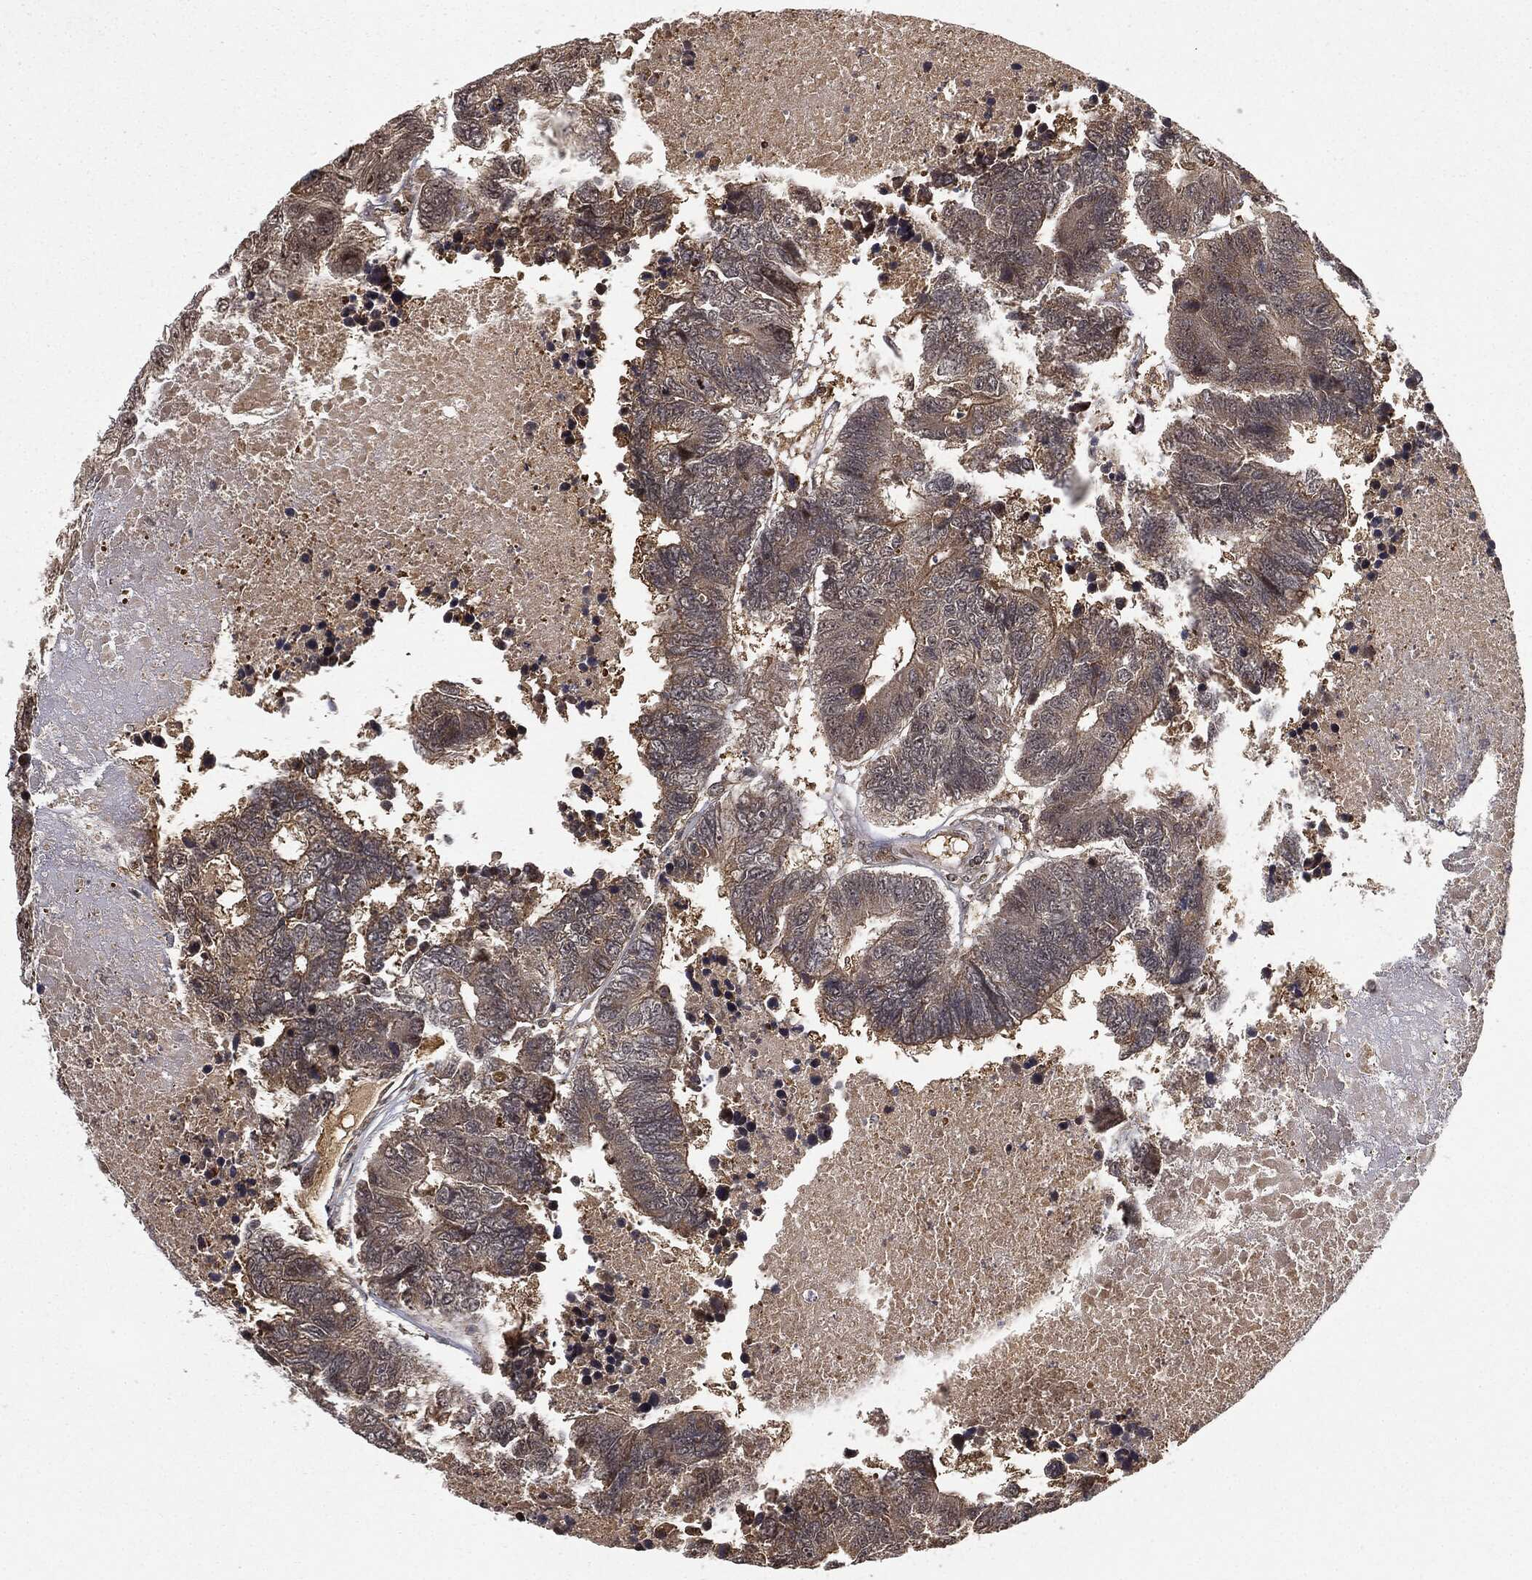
{"staining": {"intensity": "moderate", "quantity": "<25%", "location": "cytoplasmic/membranous"}, "tissue": "colorectal cancer", "cell_type": "Tumor cells", "image_type": "cancer", "snomed": [{"axis": "morphology", "description": "Adenocarcinoma, NOS"}, {"axis": "topography", "description": "Colon"}], "caption": "High-power microscopy captured an IHC histopathology image of colorectal cancer, revealing moderate cytoplasmic/membranous positivity in approximately <25% of tumor cells.", "gene": "ZNHIT6", "patient": {"sex": "female", "age": 48}}